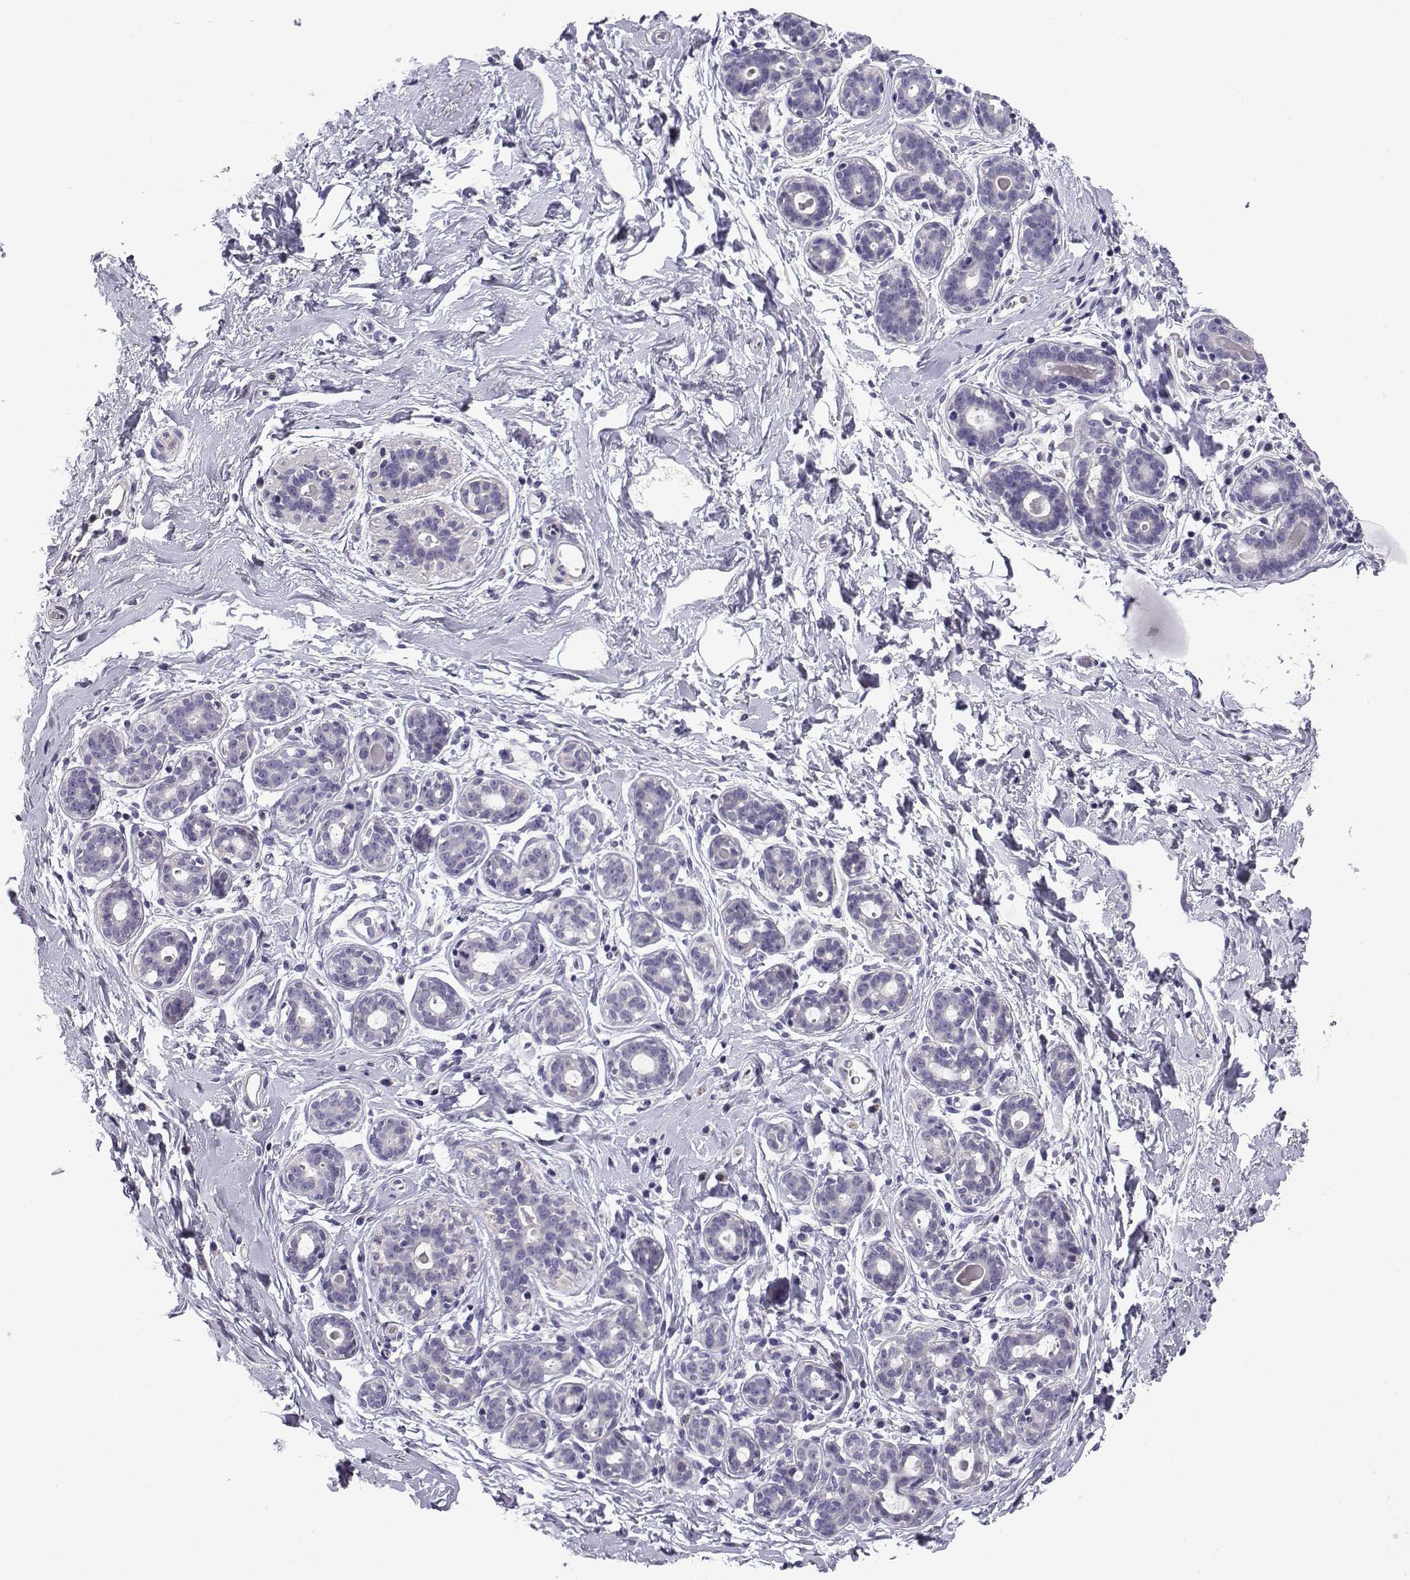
{"staining": {"intensity": "negative", "quantity": "none", "location": "none"}, "tissue": "breast", "cell_type": "Adipocytes", "image_type": "normal", "snomed": [{"axis": "morphology", "description": "Normal tissue, NOS"}, {"axis": "topography", "description": "Breast"}], "caption": "DAB (3,3'-diaminobenzidine) immunohistochemical staining of normal breast shows no significant expression in adipocytes.", "gene": "SPACA7", "patient": {"sex": "female", "age": 43}}